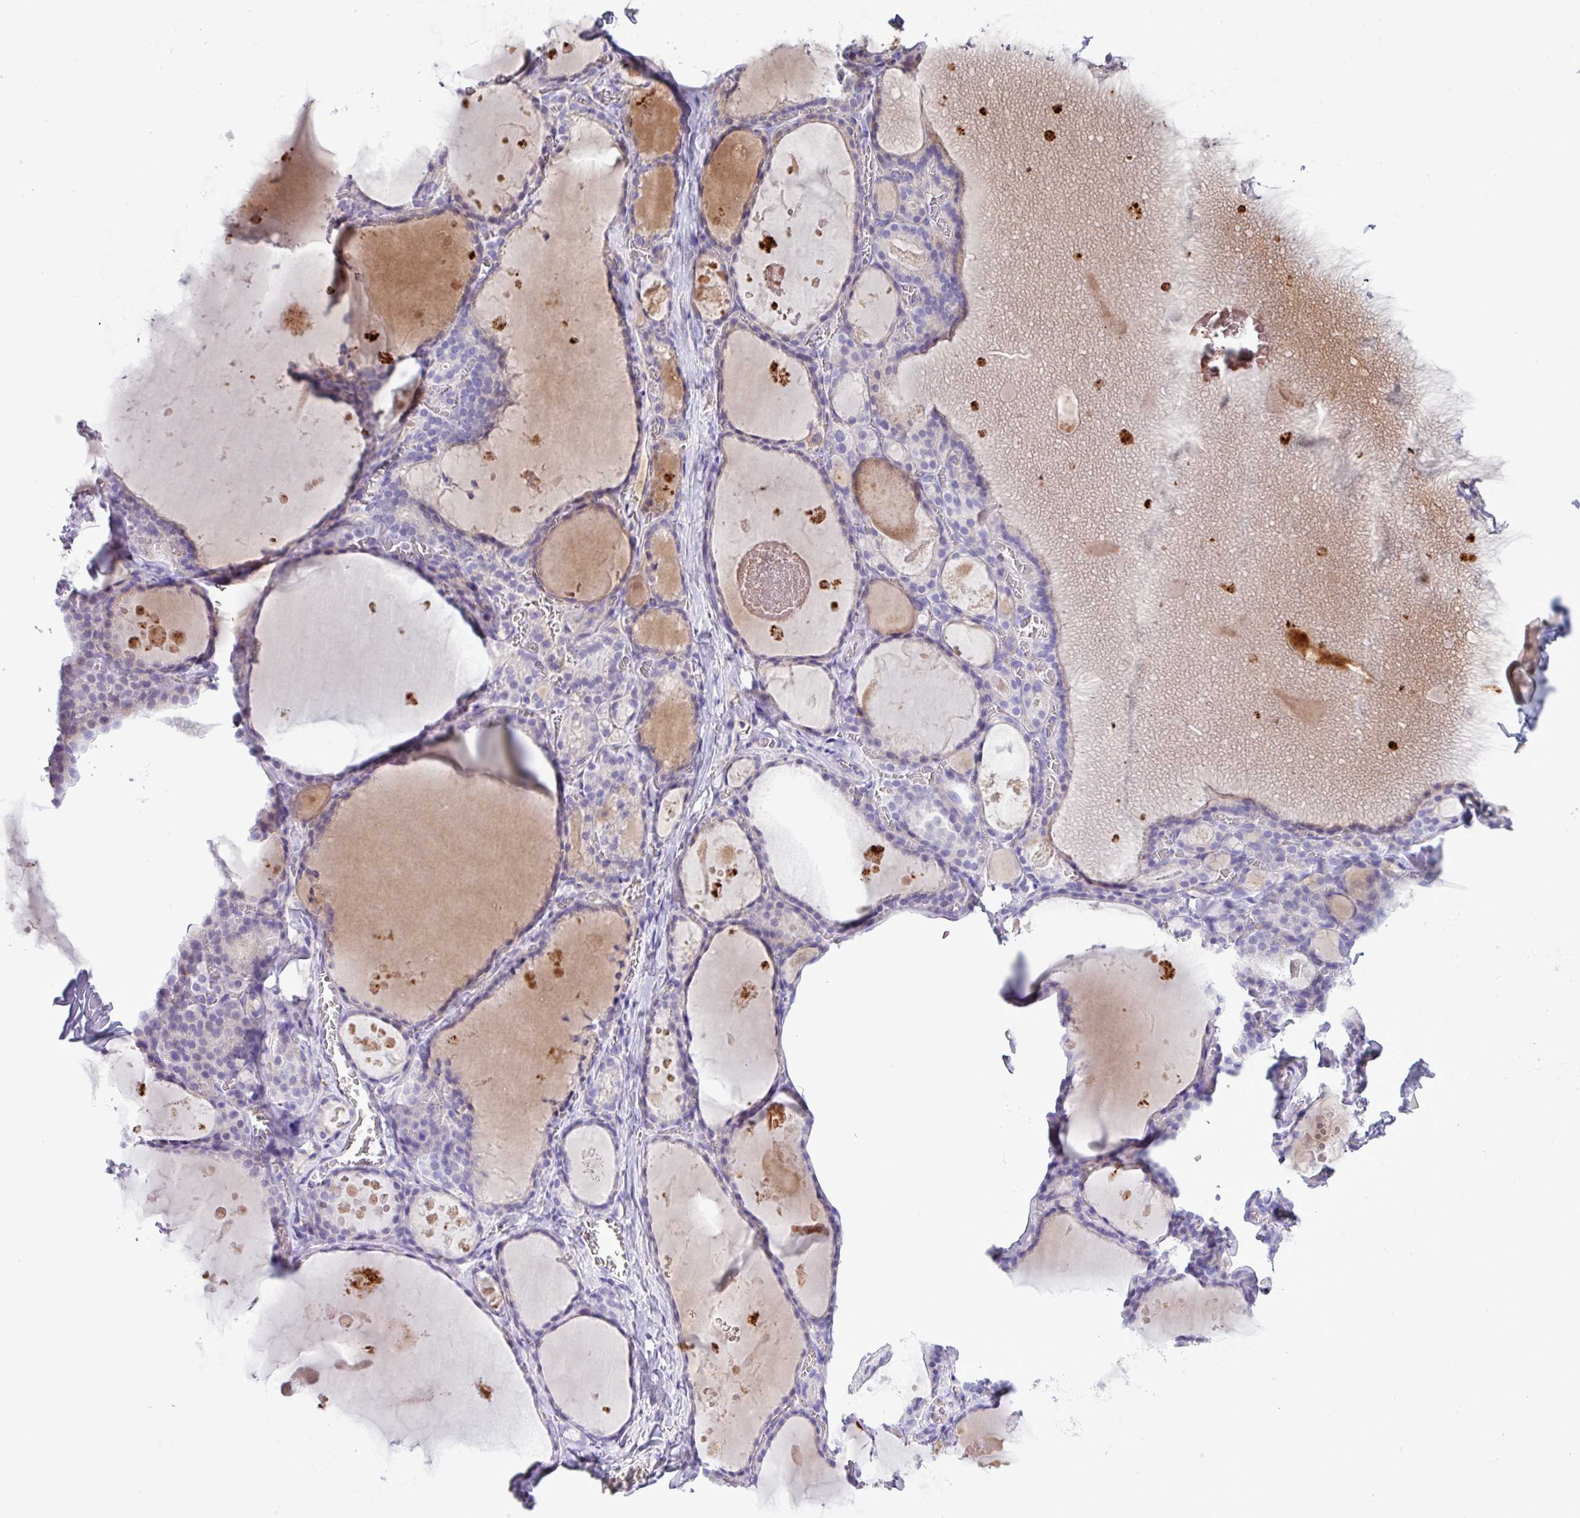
{"staining": {"intensity": "moderate", "quantity": "25%-75%", "location": "cytoplasmic/membranous"}, "tissue": "thyroid gland", "cell_type": "Glandular cells", "image_type": "normal", "snomed": [{"axis": "morphology", "description": "Normal tissue, NOS"}, {"axis": "topography", "description": "Thyroid gland"}], "caption": "Protein staining exhibits moderate cytoplasmic/membranous positivity in approximately 25%-75% of glandular cells in unremarkable thyroid gland. The staining is performed using DAB (3,3'-diaminobenzidine) brown chromogen to label protein expression. The nuclei are counter-stained blue using hematoxylin.", "gene": "TNFSF12", "patient": {"sex": "male", "age": 56}}